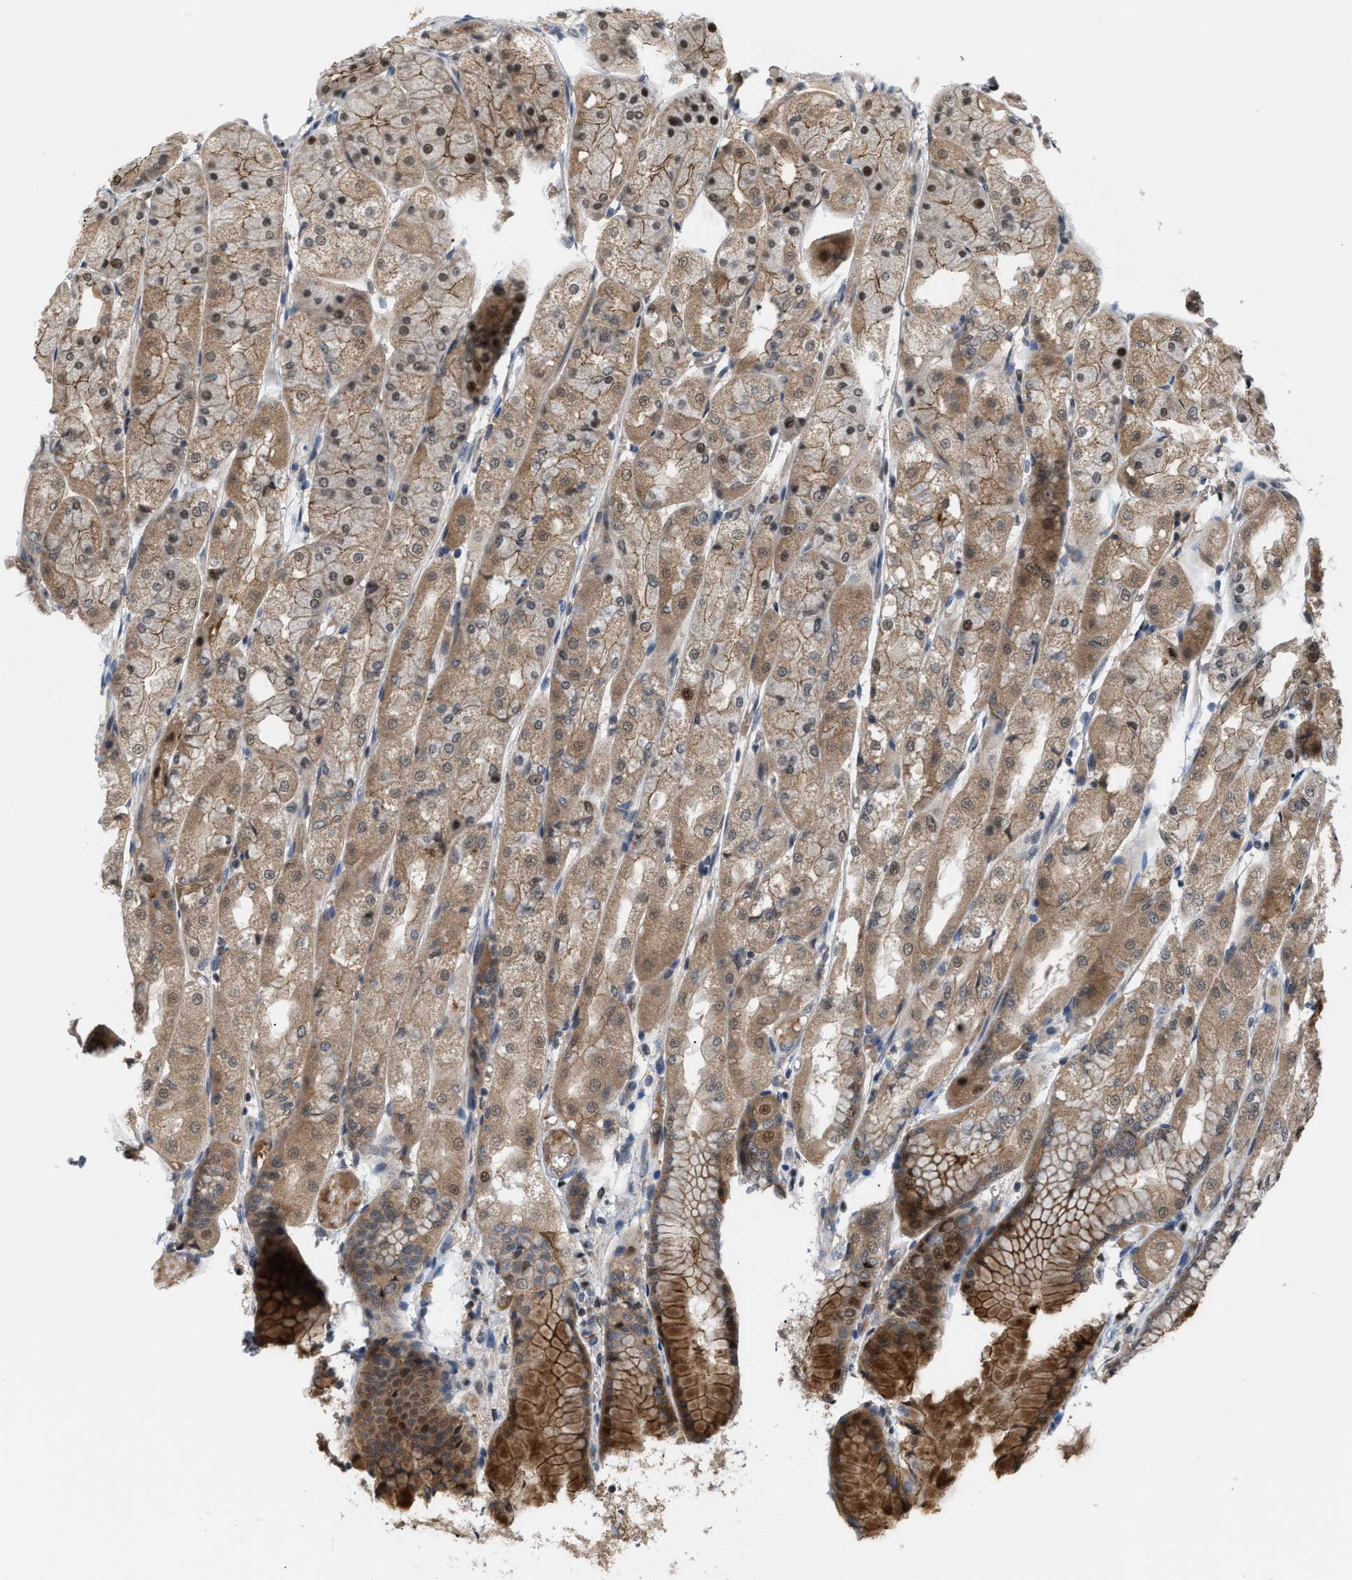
{"staining": {"intensity": "moderate", "quantity": ">75%", "location": "cytoplasmic/membranous,nuclear"}, "tissue": "stomach", "cell_type": "Glandular cells", "image_type": "normal", "snomed": [{"axis": "morphology", "description": "Normal tissue, NOS"}, {"axis": "topography", "description": "Stomach, upper"}], "caption": "This histopathology image shows IHC staining of benign stomach, with medium moderate cytoplasmic/membranous,nuclear staining in about >75% of glandular cells.", "gene": "RFFL", "patient": {"sex": "male", "age": 72}}